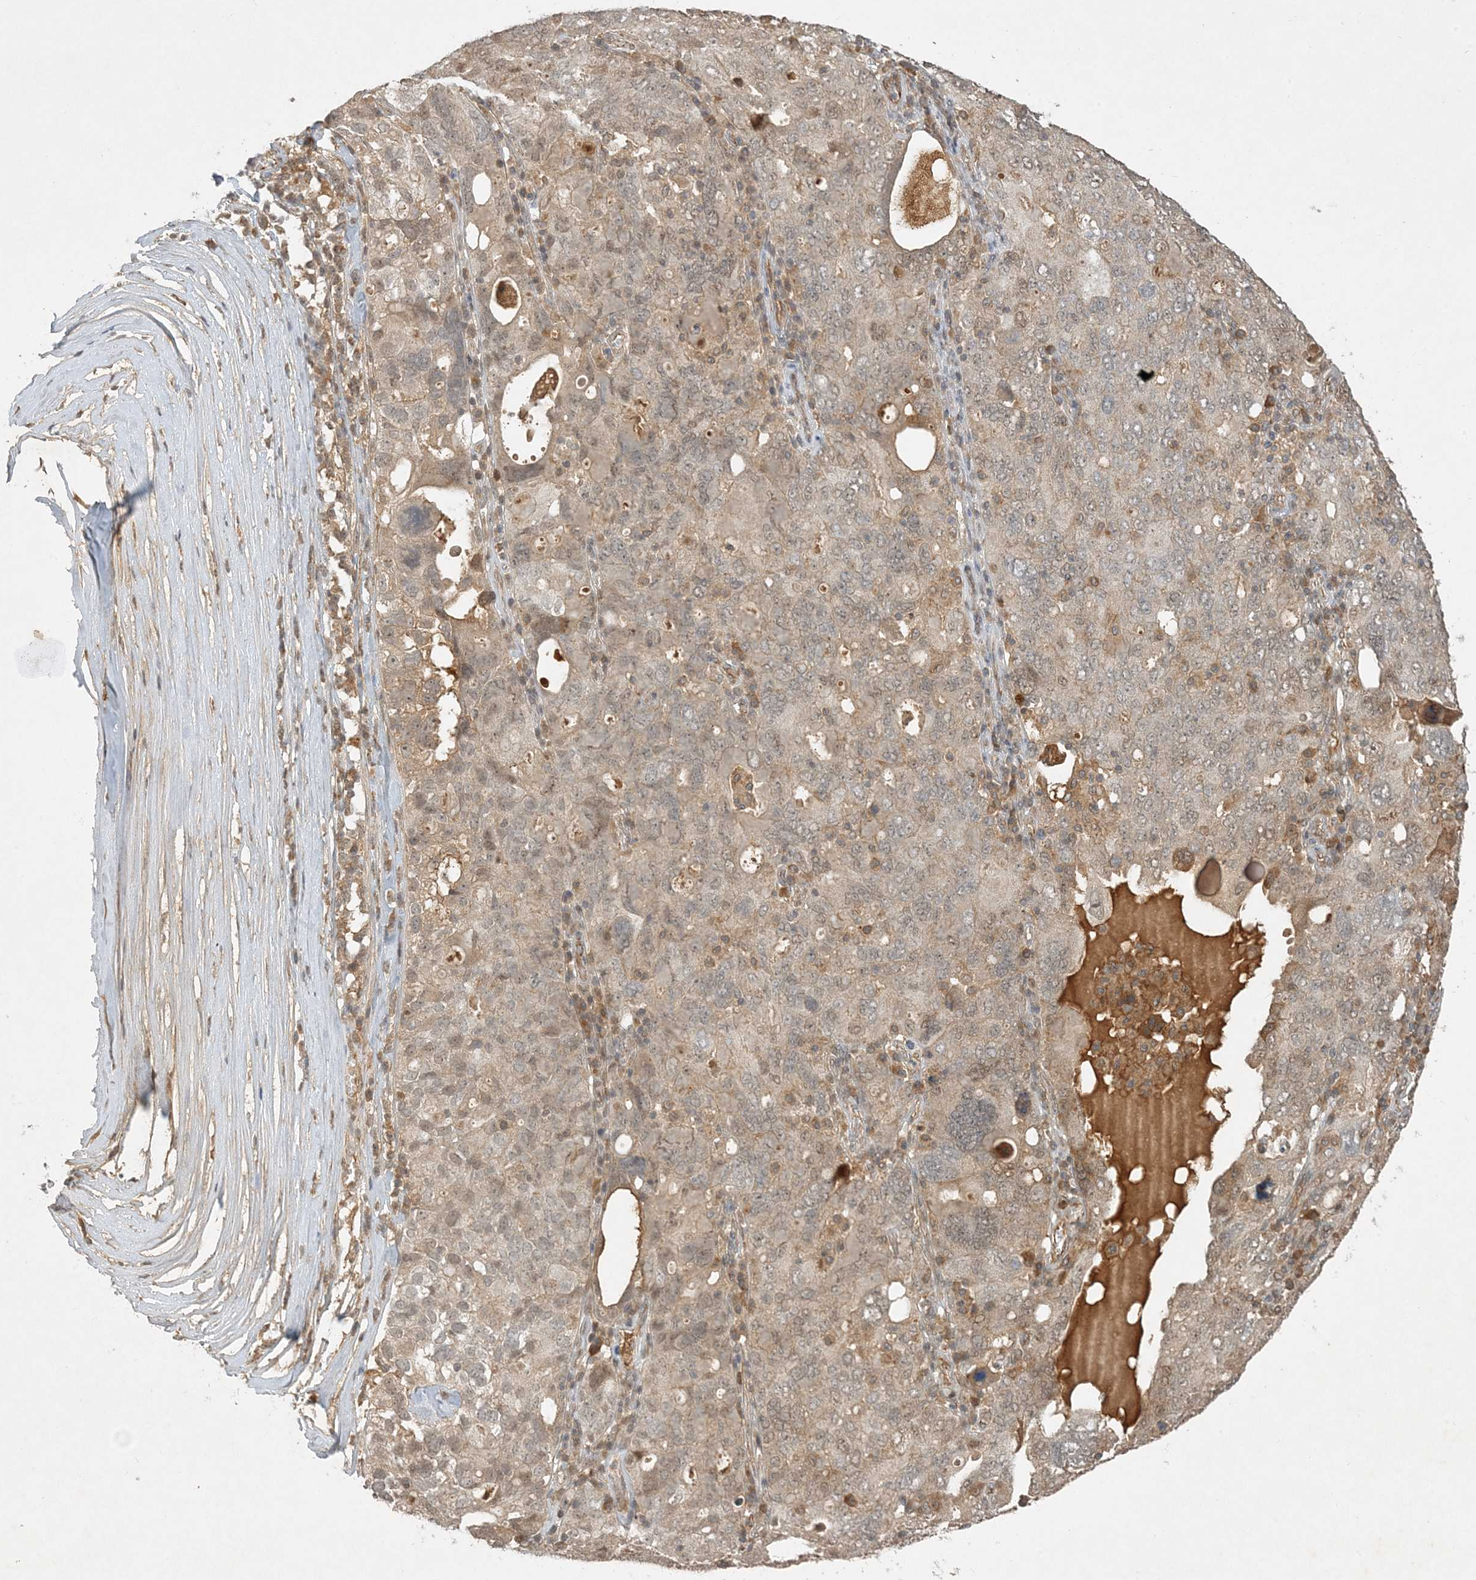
{"staining": {"intensity": "negative", "quantity": "none", "location": "none"}, "tissue": "ovarian cancer", "cell_type": "Tumor cells", "image_type": "cancer", "snomed": [{"axis": "morphology", "description": "Carcinoma, endometroid"}, {"axis": "topography", "description": "Ovary"}], "caption": "Immunohistochemistry (IHC) histopathology image of neoplastic tissue: endometroid carcinoma (ovarian) stained with DAB reveals no significant protein expression in tumor cells.", "gene": "ZCCHC4", "patient": {"sex": "female", "age": 62}}